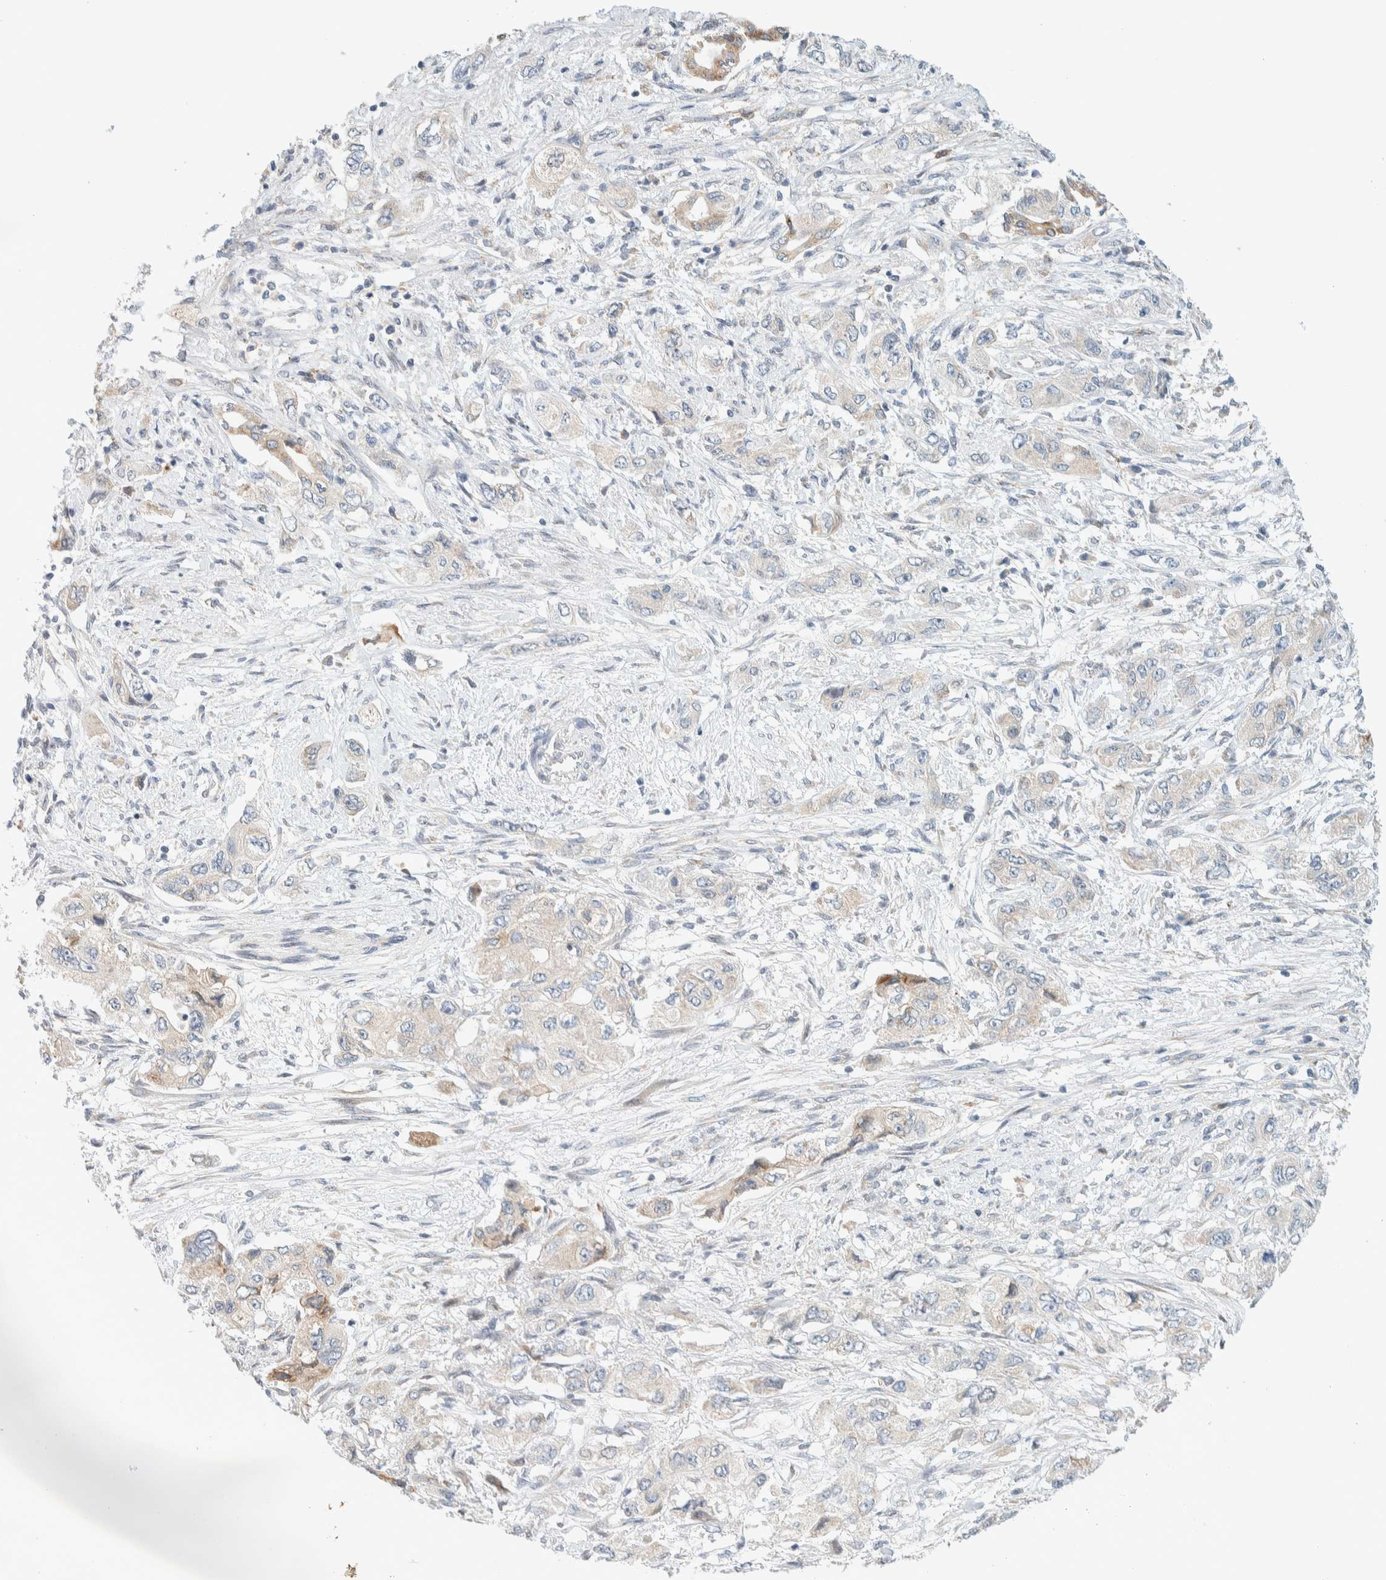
{"staining": {"intensity": "weak", "quantity": "<25%", "location": "cytoplasmic/membranous"}, "tissue": "pancreatic cancer", "cell_type": "Tumor cells", "image_type": "cancer", "snomed": [{"axis": "morphology", "description": "Adenocarcinoma, NOS"}, {"axis": "topography", "description": "Pancreas"}], "caption": "Immunohistochemistry of human adenocarcinoma (pancreatic) reveals no staining in tumor cells. The staining was performed using DAB to visualize the protein expression in brown, while the nuclei were stained in blue with hematoxylin (Magnification: 20x).", "gene": "SUMF2", "patient": {"sex": "female", "age": 73}}